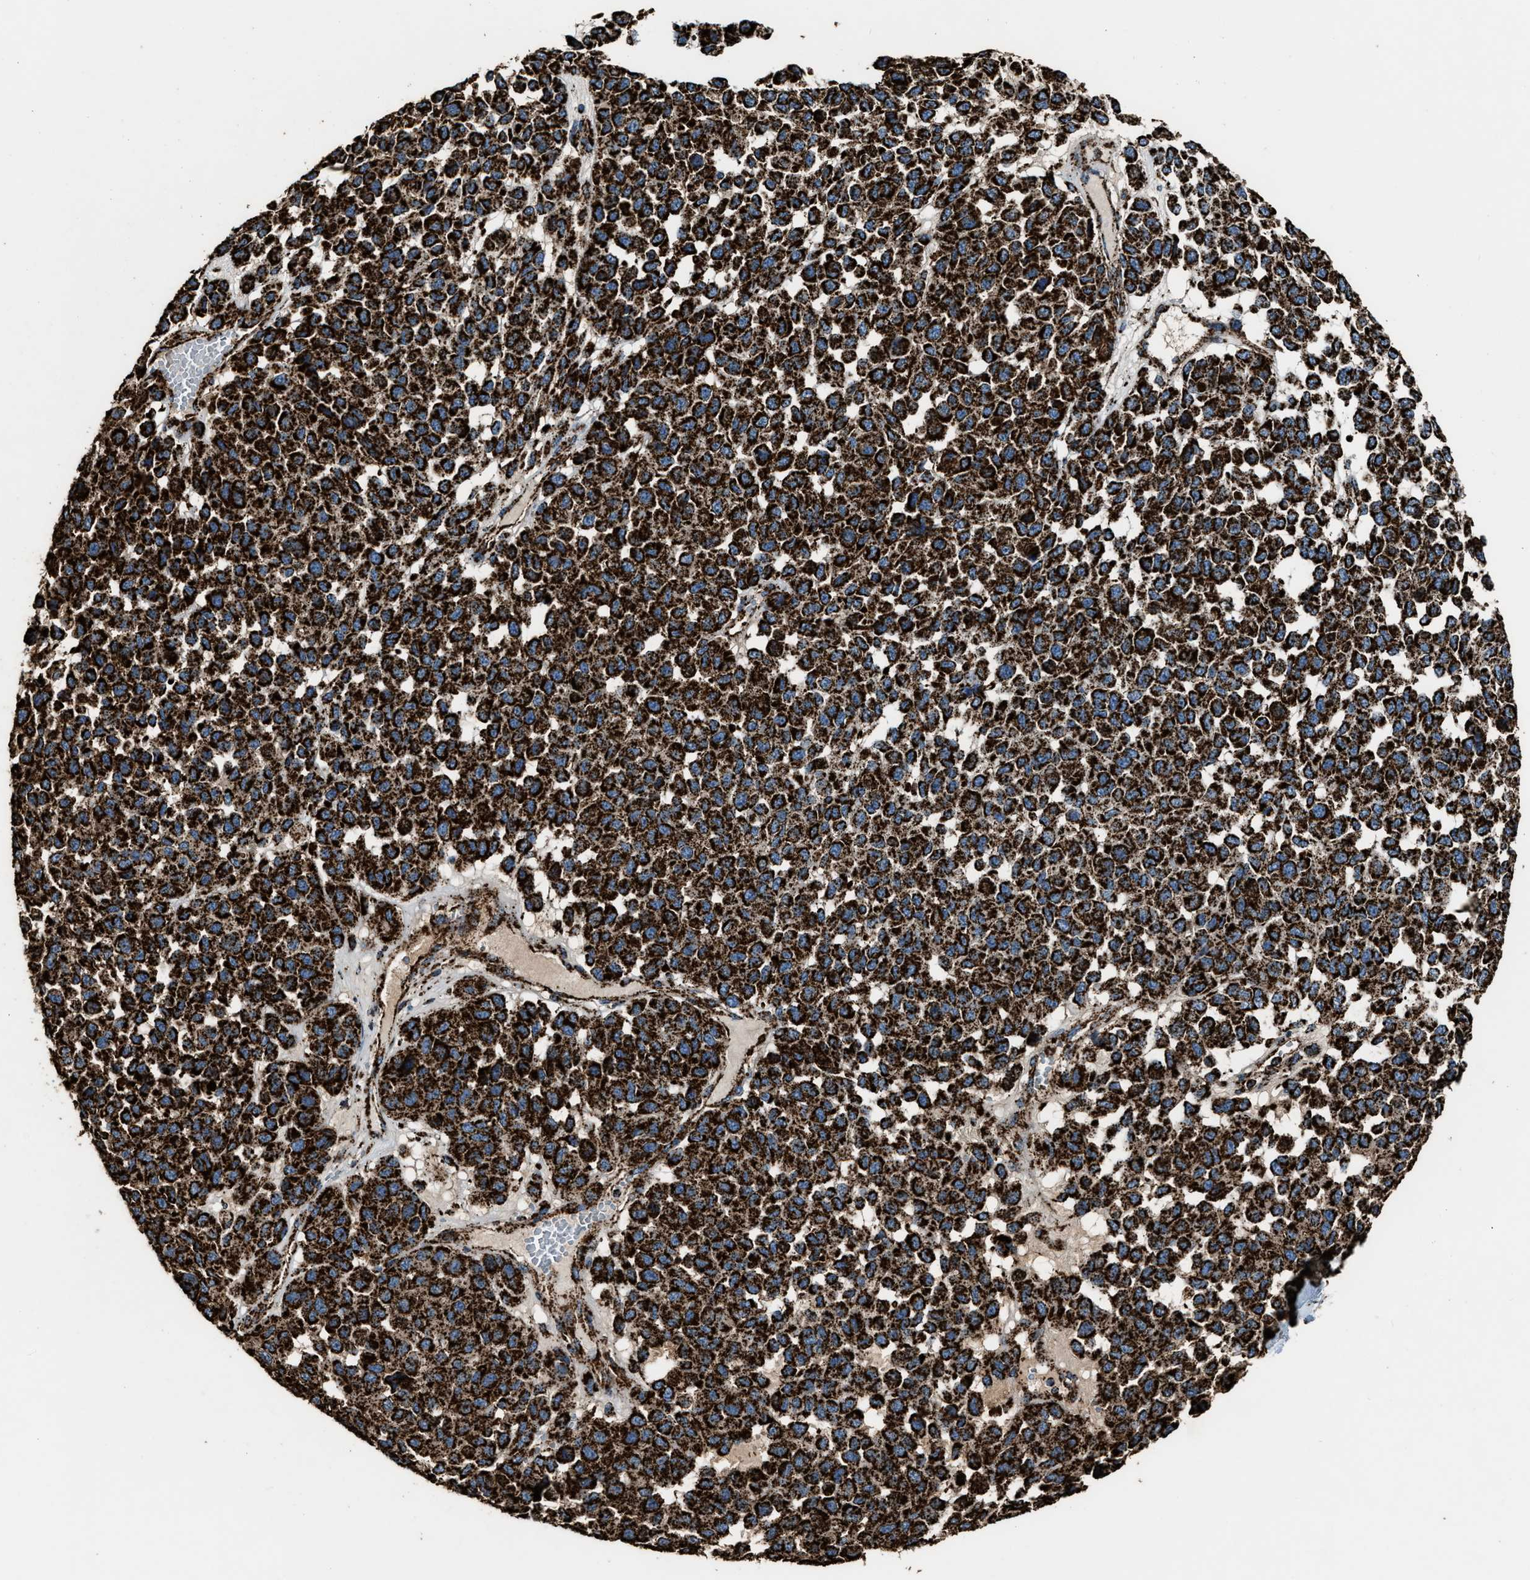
{"staining": {"intensity": "strong", "quantity": ">75%", "location": "cytoplasmic/membranous"}, "tissue": "melanoma", "cell_type": "Tumor cells", "image_type": "cancer", "snomed": [{"axis": "morphology", "description": "Malignant melanoma, NOS"}, {"axis": "topography", "description": "Skin"}], "caption": "Immunohistochemistry (IHC) histopathology image of human melanoma stained for a protein (brown), which shows high levels of strong cytoplasmic/membranous staining in about >75% of tumor cells.", "gene": "MDH2", "patient": {"sex": "male", "age": 62}}